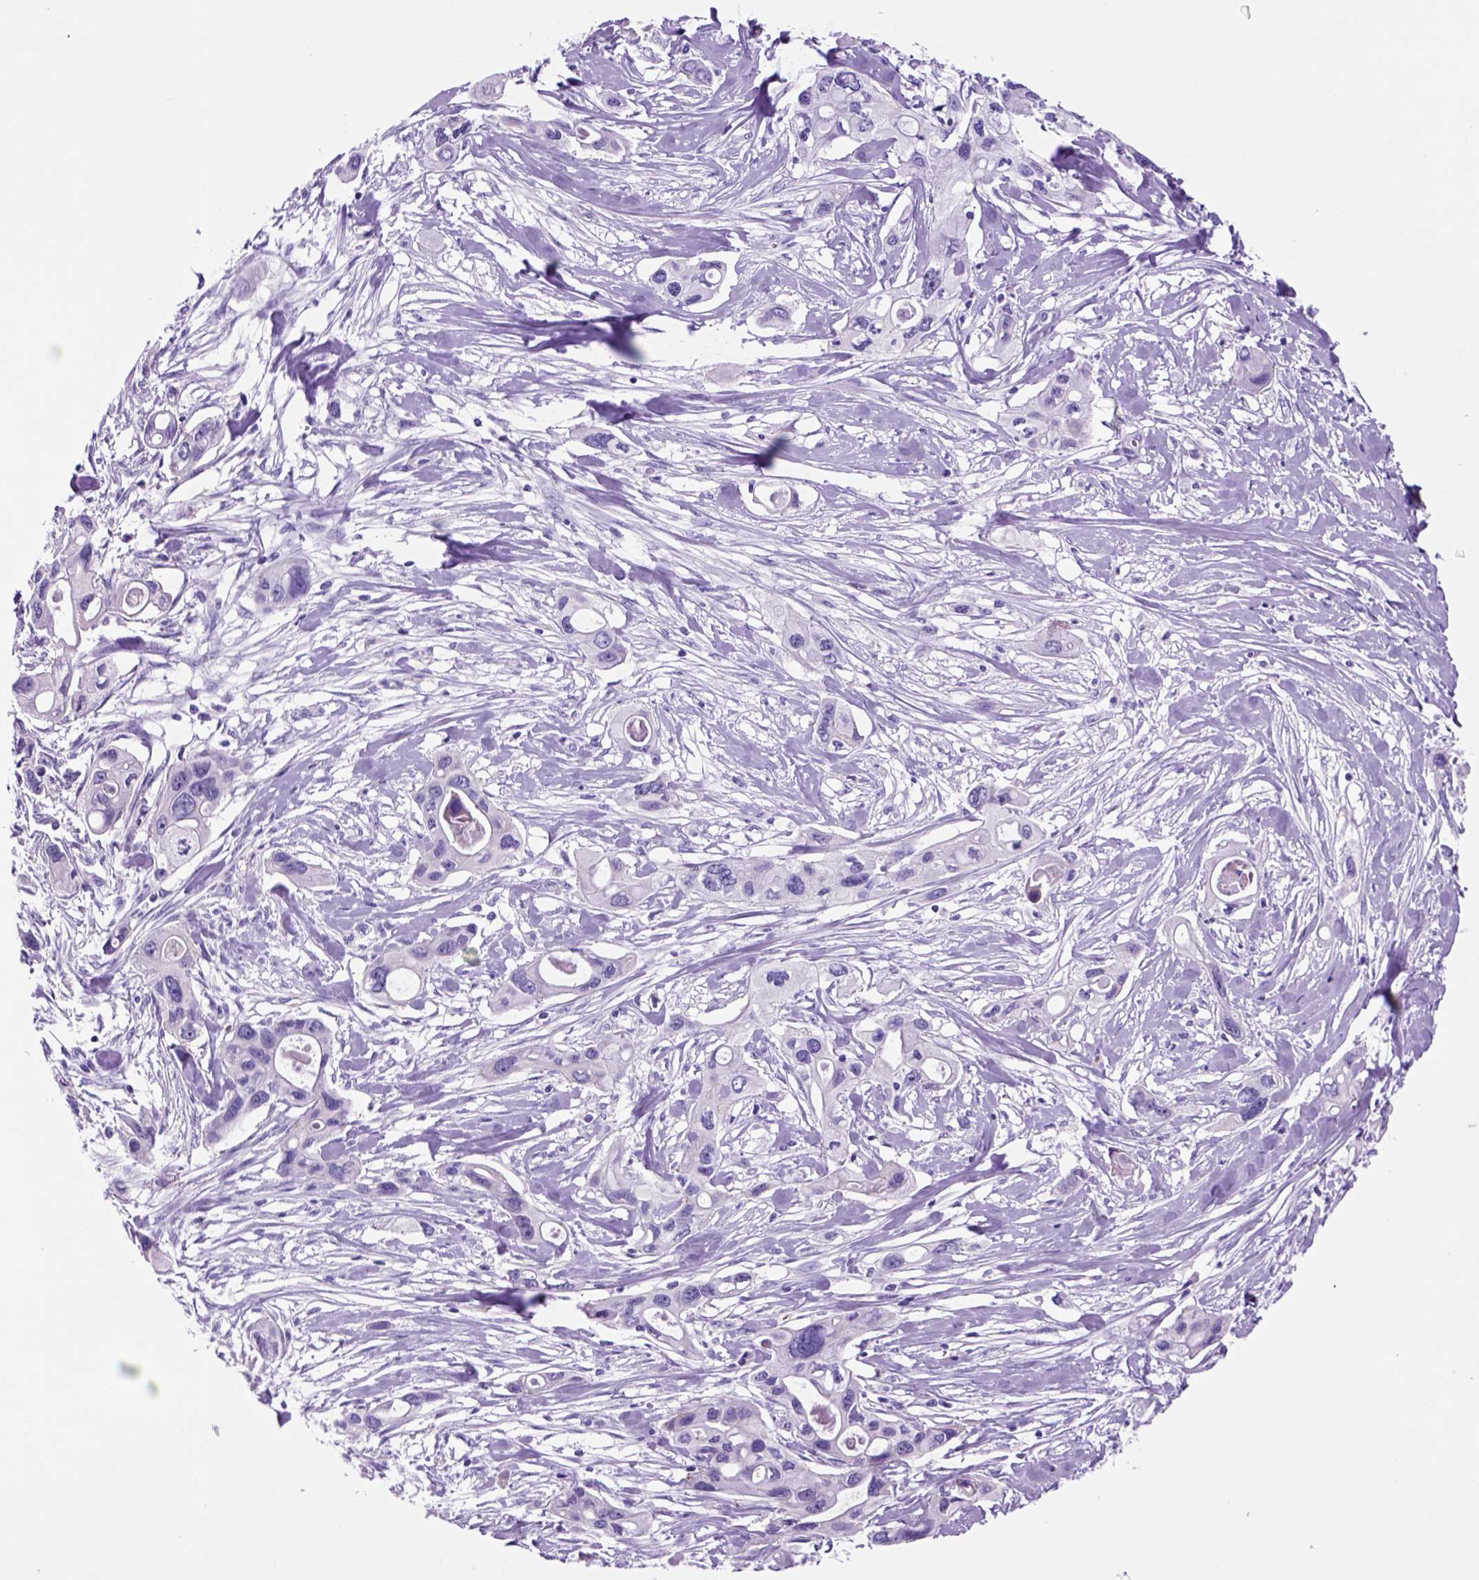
{"staining": {"intensity": "negative", "quantity": "none", "location": "none"}, "tissue": "pancreatic cancer", "cell_type": "Tumor cells", "image_type": "cancer", "snomed": [{"axis": "morphology", "description": "Adenocarcinoma, NOS"}, {"axis": "topography", "description": "Pancreas"}], "caption": "The immunohistochemistry image has no significant expression in tumor cells of adenocarcinoma (pancreatic) tissue. (DAB (3,3'-diaminobenzidine) IHC with hematoxylin counter stain).", "gene": "HHIPL2", "patient": {"sex": "male", "age": 60}}